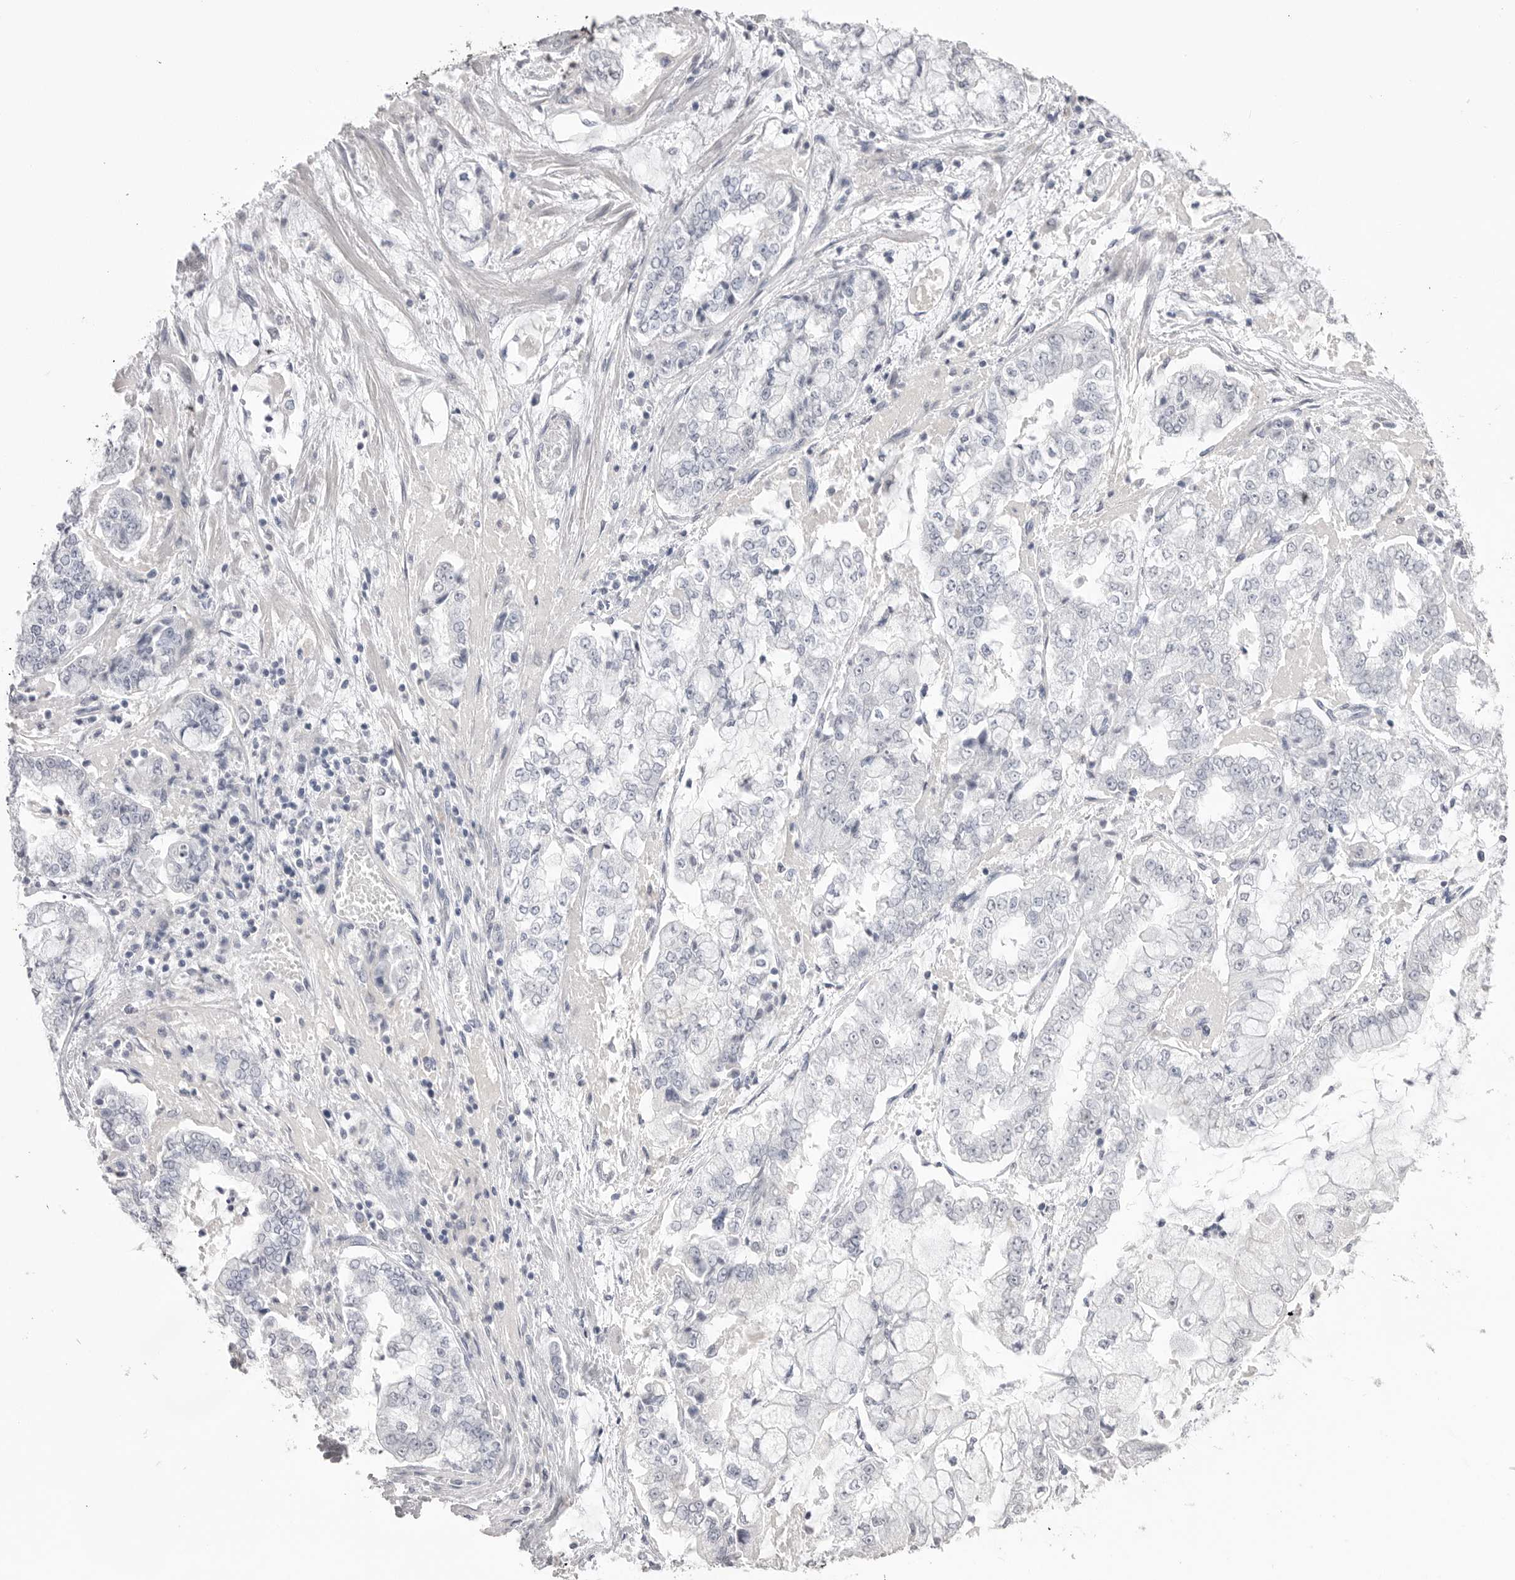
{"staining": {"intensity": "negative", "quantity": "none", "location": "none"}, "tissue": "stomach cancer", "cell_type": "Tumor cells", "image_type": "cancer", "snomed": [{"axis": "morphology", "description": "Adenocarcinoma, NOS"}, {"axis": "topography", "description": "Stomach"}], "caption": "Protein analysis of adenocarcinoma (stomach) demonstrates no significant staining in tumor cells.", "gene": "ICAM5", "patient": {"sex": "male", "age": 76}}